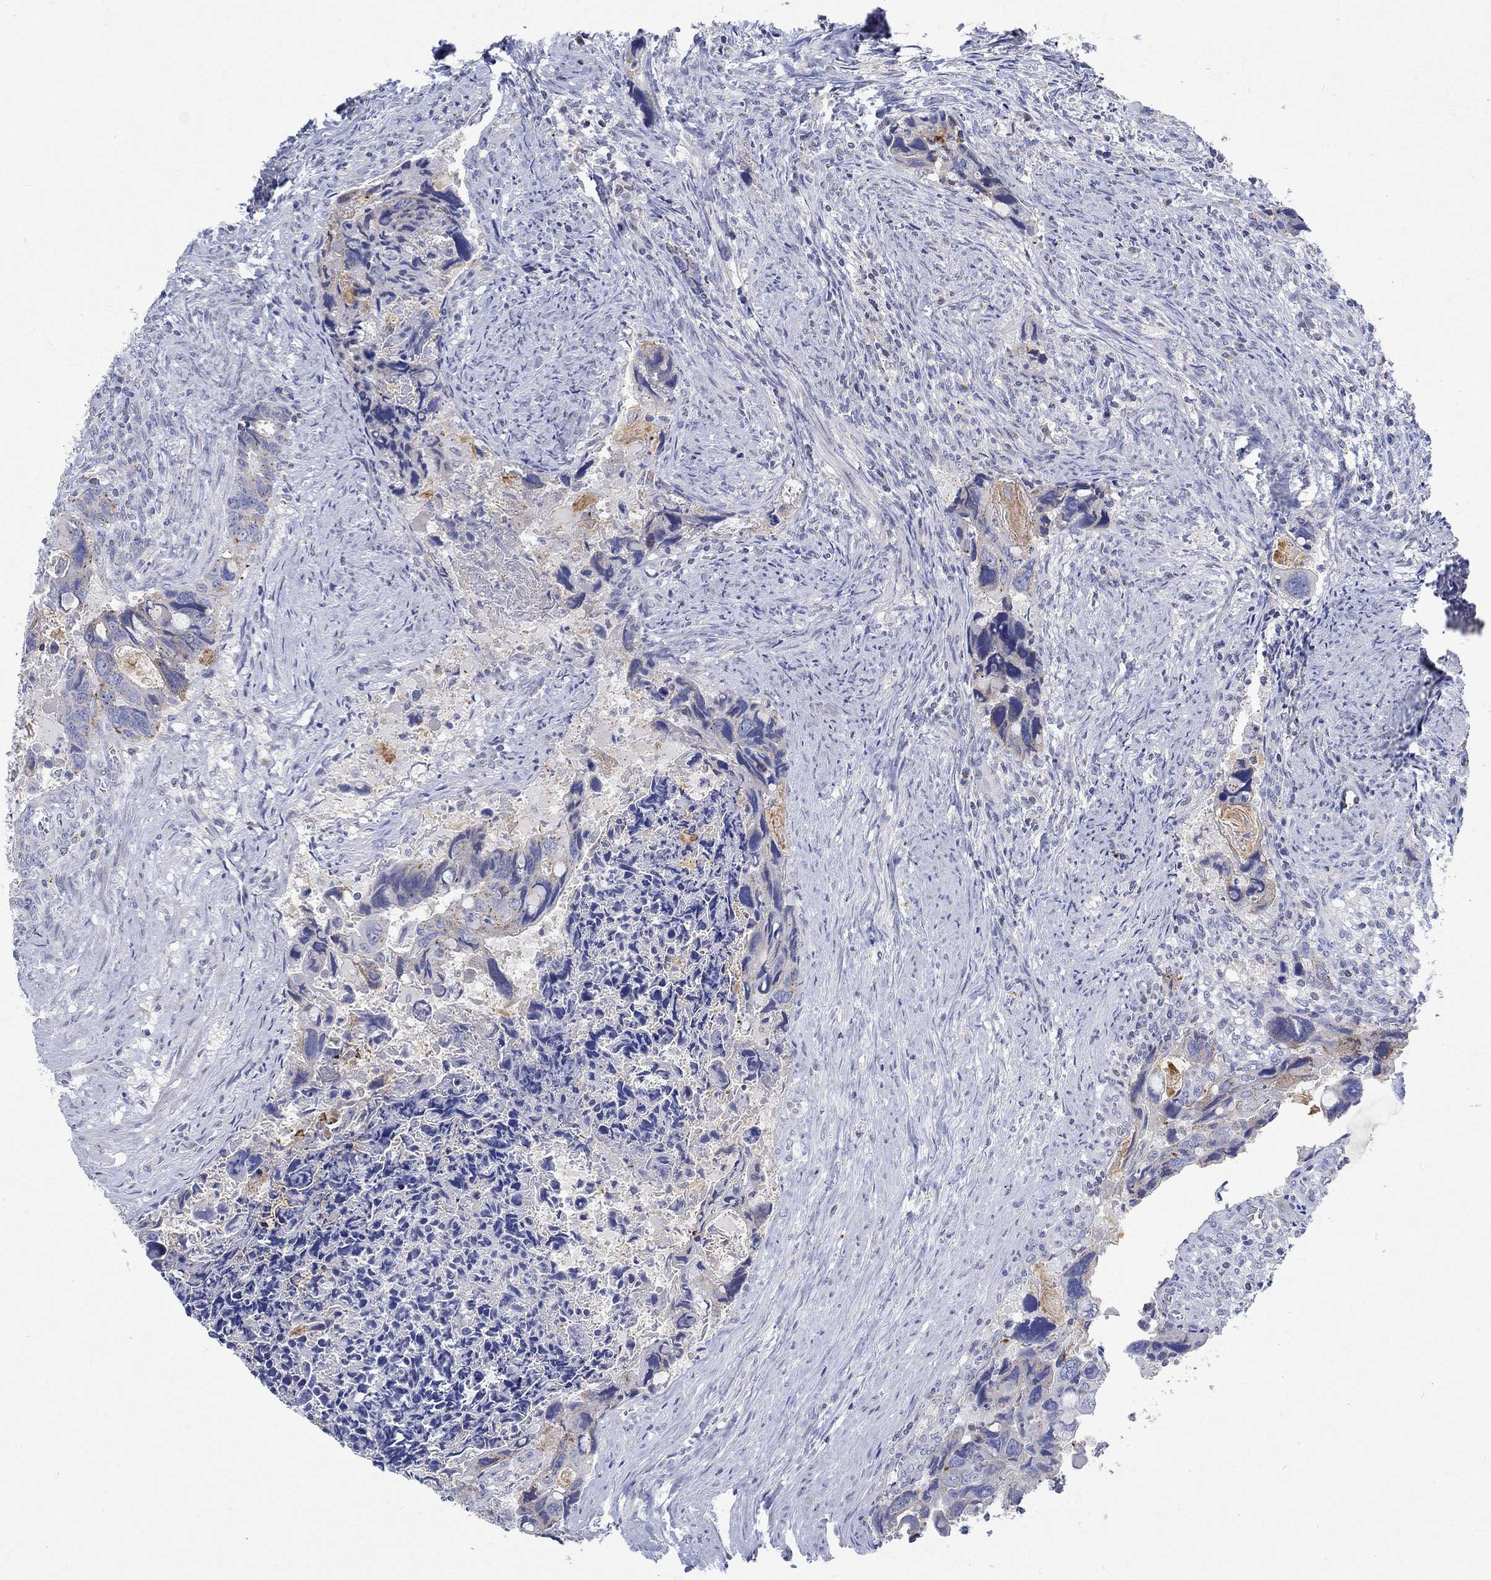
{"staining": {"intensity": "weak", "quantity": "25%-75%", "location": "cytoplasmic/membranous"}, "tissue": "colorectal cancer", "cell_type": "Tumor cells", "image_type": "cancer", "snomed": [{"axis": "morphology", "description": "Adenocarcinoma, NOS"}, {"axis": "topography", "description": "Rectum"}], "caption": "Immunohistochemistry (DAB) staining of colorectal cancer (adenocarcinoma) reveals weak cytoplasmic/membranous protein expression in about 25%-75% of tumor cells. The protein is shown in brown color, while the nuclei are stained blue.", "gene": "NAV3", "patient": {"sex": "male", "age": 62}}